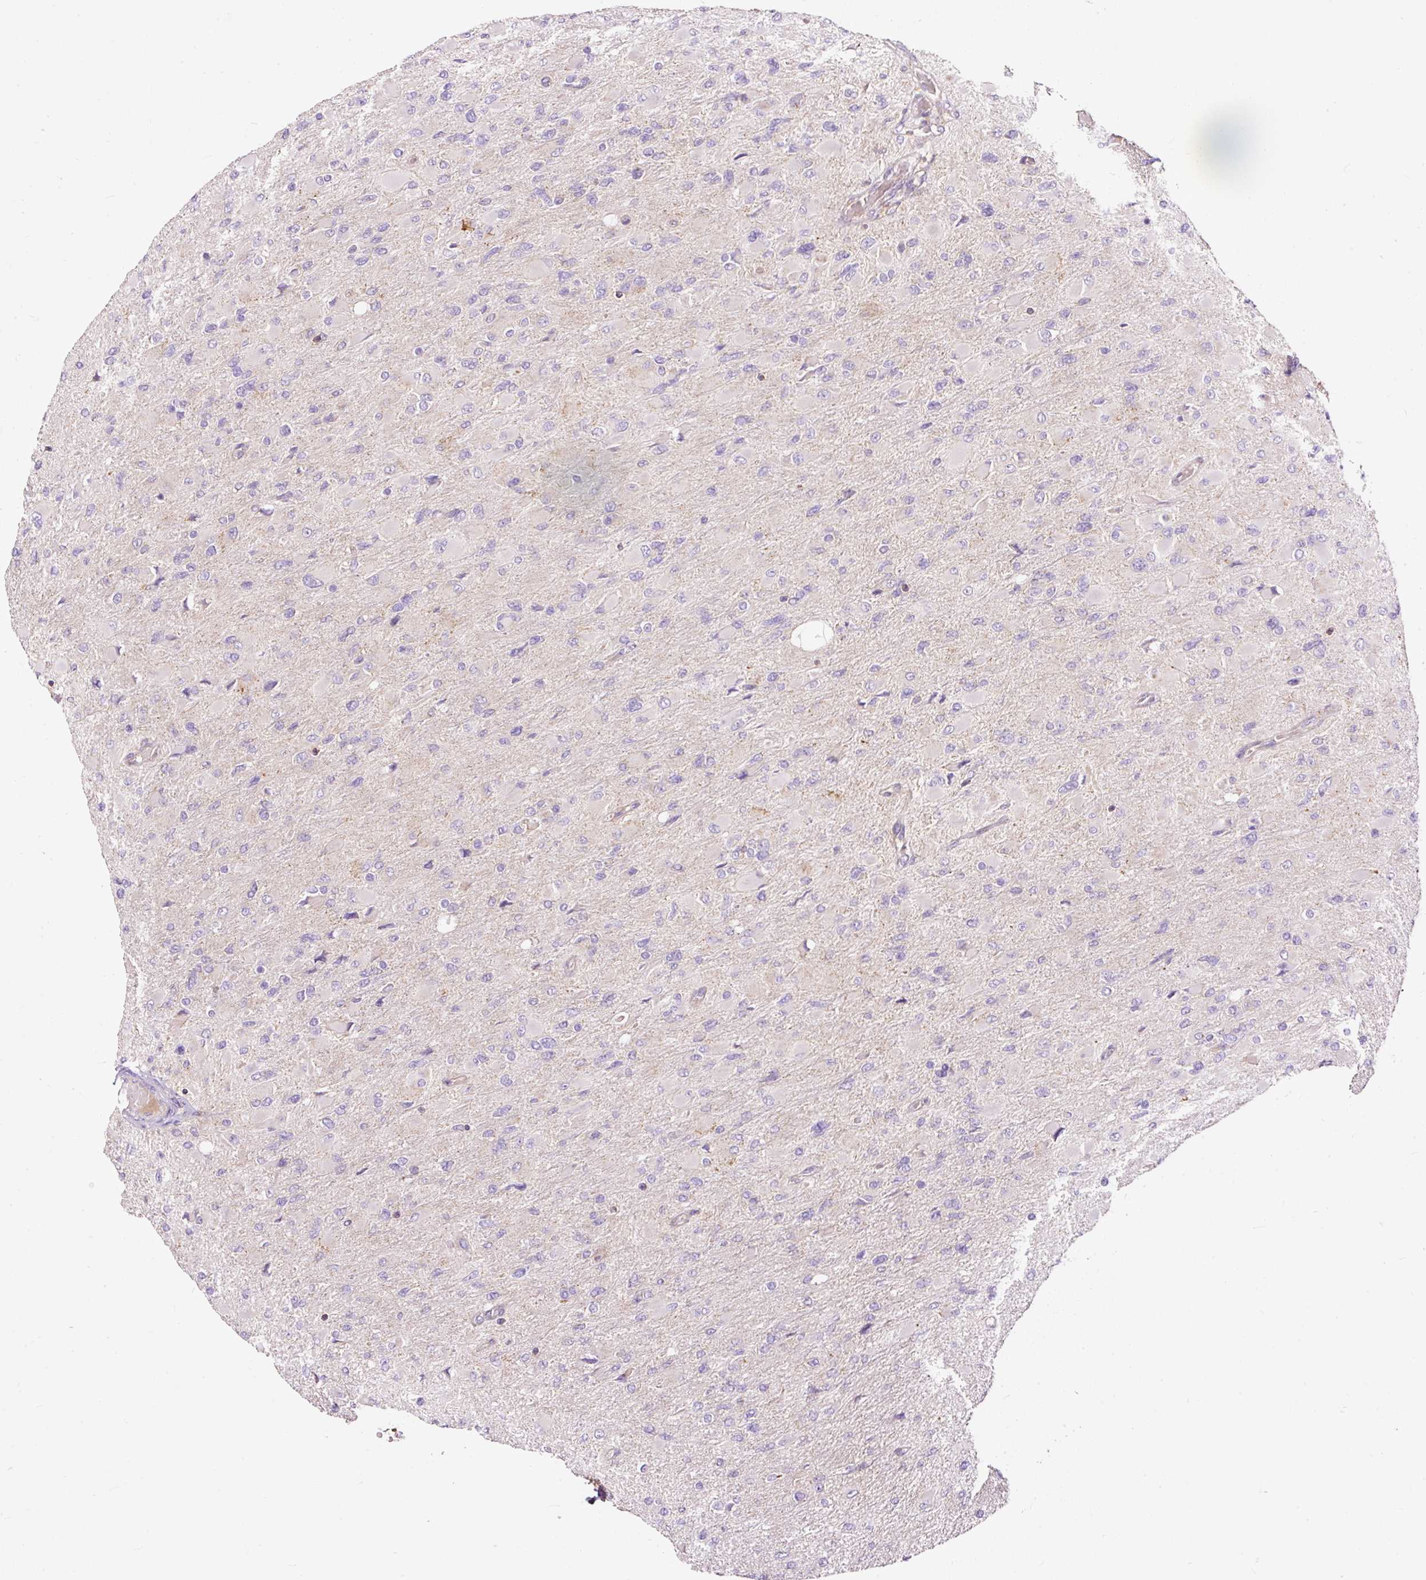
{"staining": {"intensity": "negative", "quantity": "none", "location": "none"}, "tissue": "glioma", "cell_type": "Tumor cells", "image_type": "cancer", "snomed": [{"axis": "morphology", "description": "Glioma, malignant, High grade"}, {"axis": "topography", "description": "Cerebral cortex"}], "caption": "The micrograph reveals no staining of tumor cells in glioma.", "gene": "BOLA3", "patient": {"sex": "female", "age": 36}}